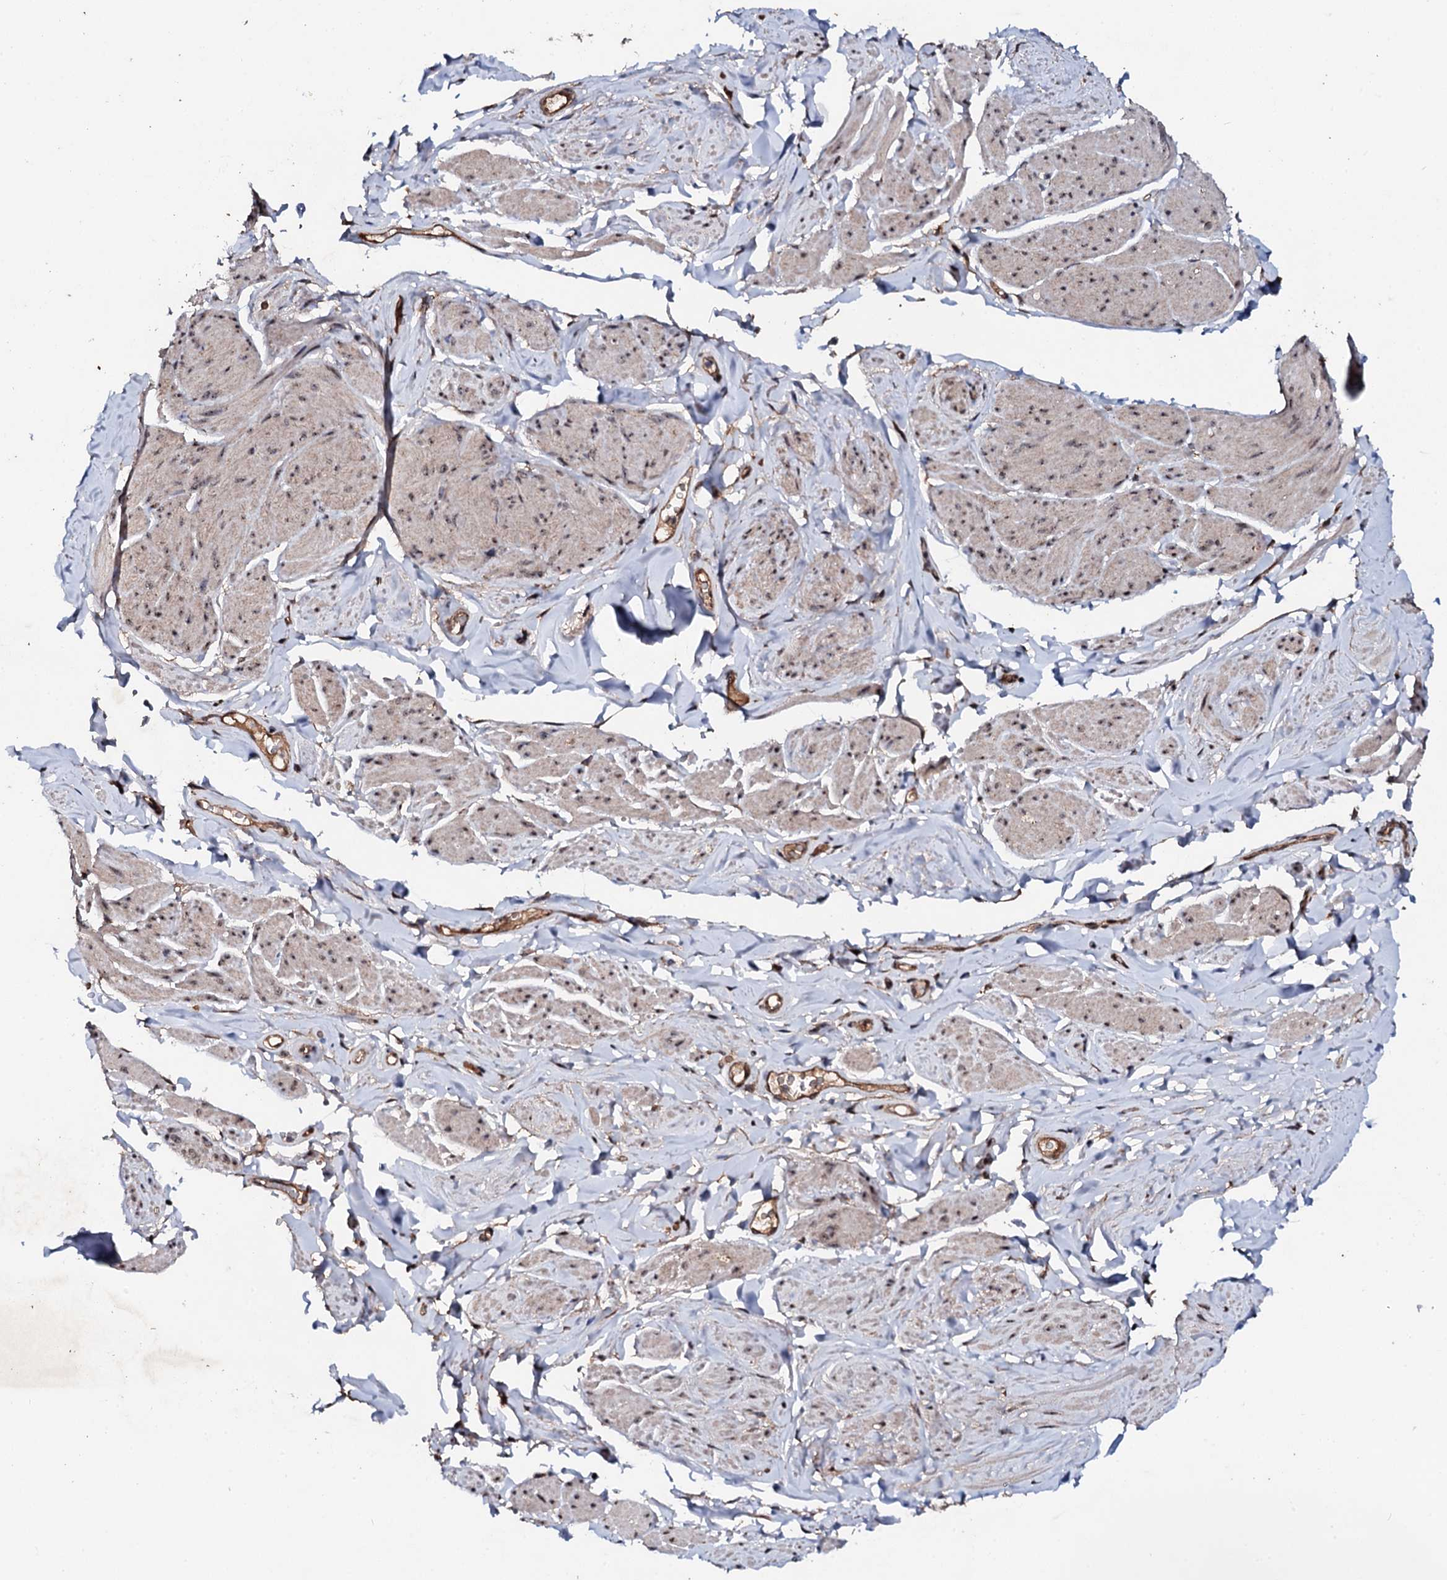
{"staining": {"intensity": "moderate", "quantity": "<25%", "location": "nuclear"}, "tissue": "smooth muscle", "cell_type": "Smooth muscle cells", "image_type": "normal", "snomed": [{"axis": "morphology", "description": "Normal tissue, NOS"}, {"axis": "topography", "description": "Smooth muscle"}, {"axis": "topography", "description": "Peripheral nerve tissue"}], "caption": "Moderate nuclear protein staining is appreciated in about <25% of smooth muscle cells in smooth muscle.", "gene": "FAM111A", "patient": {"sex": "male", "age": 69}}